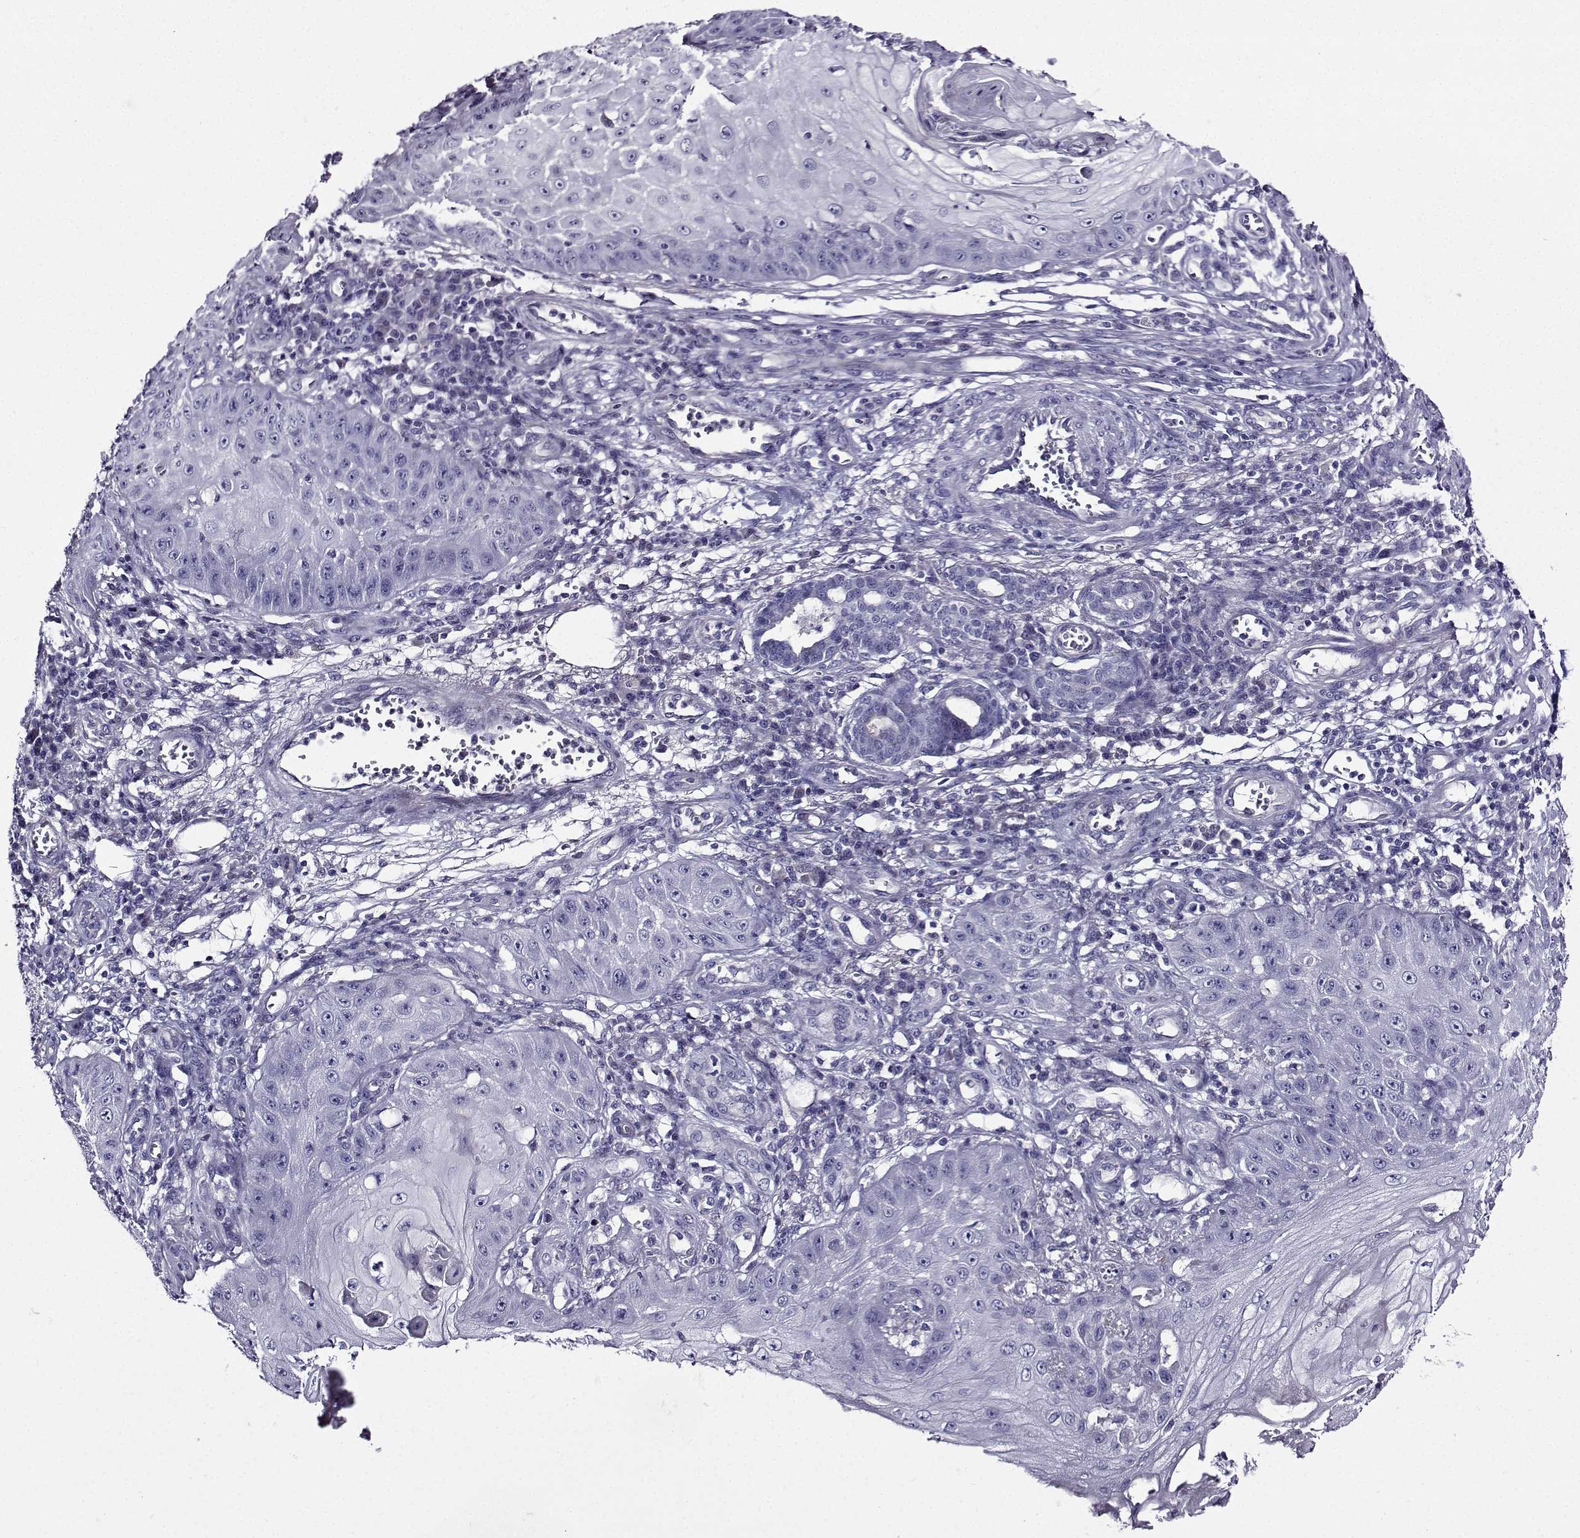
{"staining": {"intensity": "negative", "quantity": "none", "location": "none"}, "tissue": "skin cancer", "cell_type": "Tumor cells", "image_type": "cancer", "snomed": [{"axis": "morphology", "description": "Squamous cell carcinoma, NOS"}, {"axis": "topography", "description": "Skin"}], "caption": "Immunohistochemistry (IHC) histopathology image of skin cancer stained for a protein (brown), which reveals no expression in tumor cells. (DAB (3,3'-diaminobenzidine) immunohistochemistry, high magnification).", "gene": "TMEM266", "patient": {"sex": "male", "age": 70}}